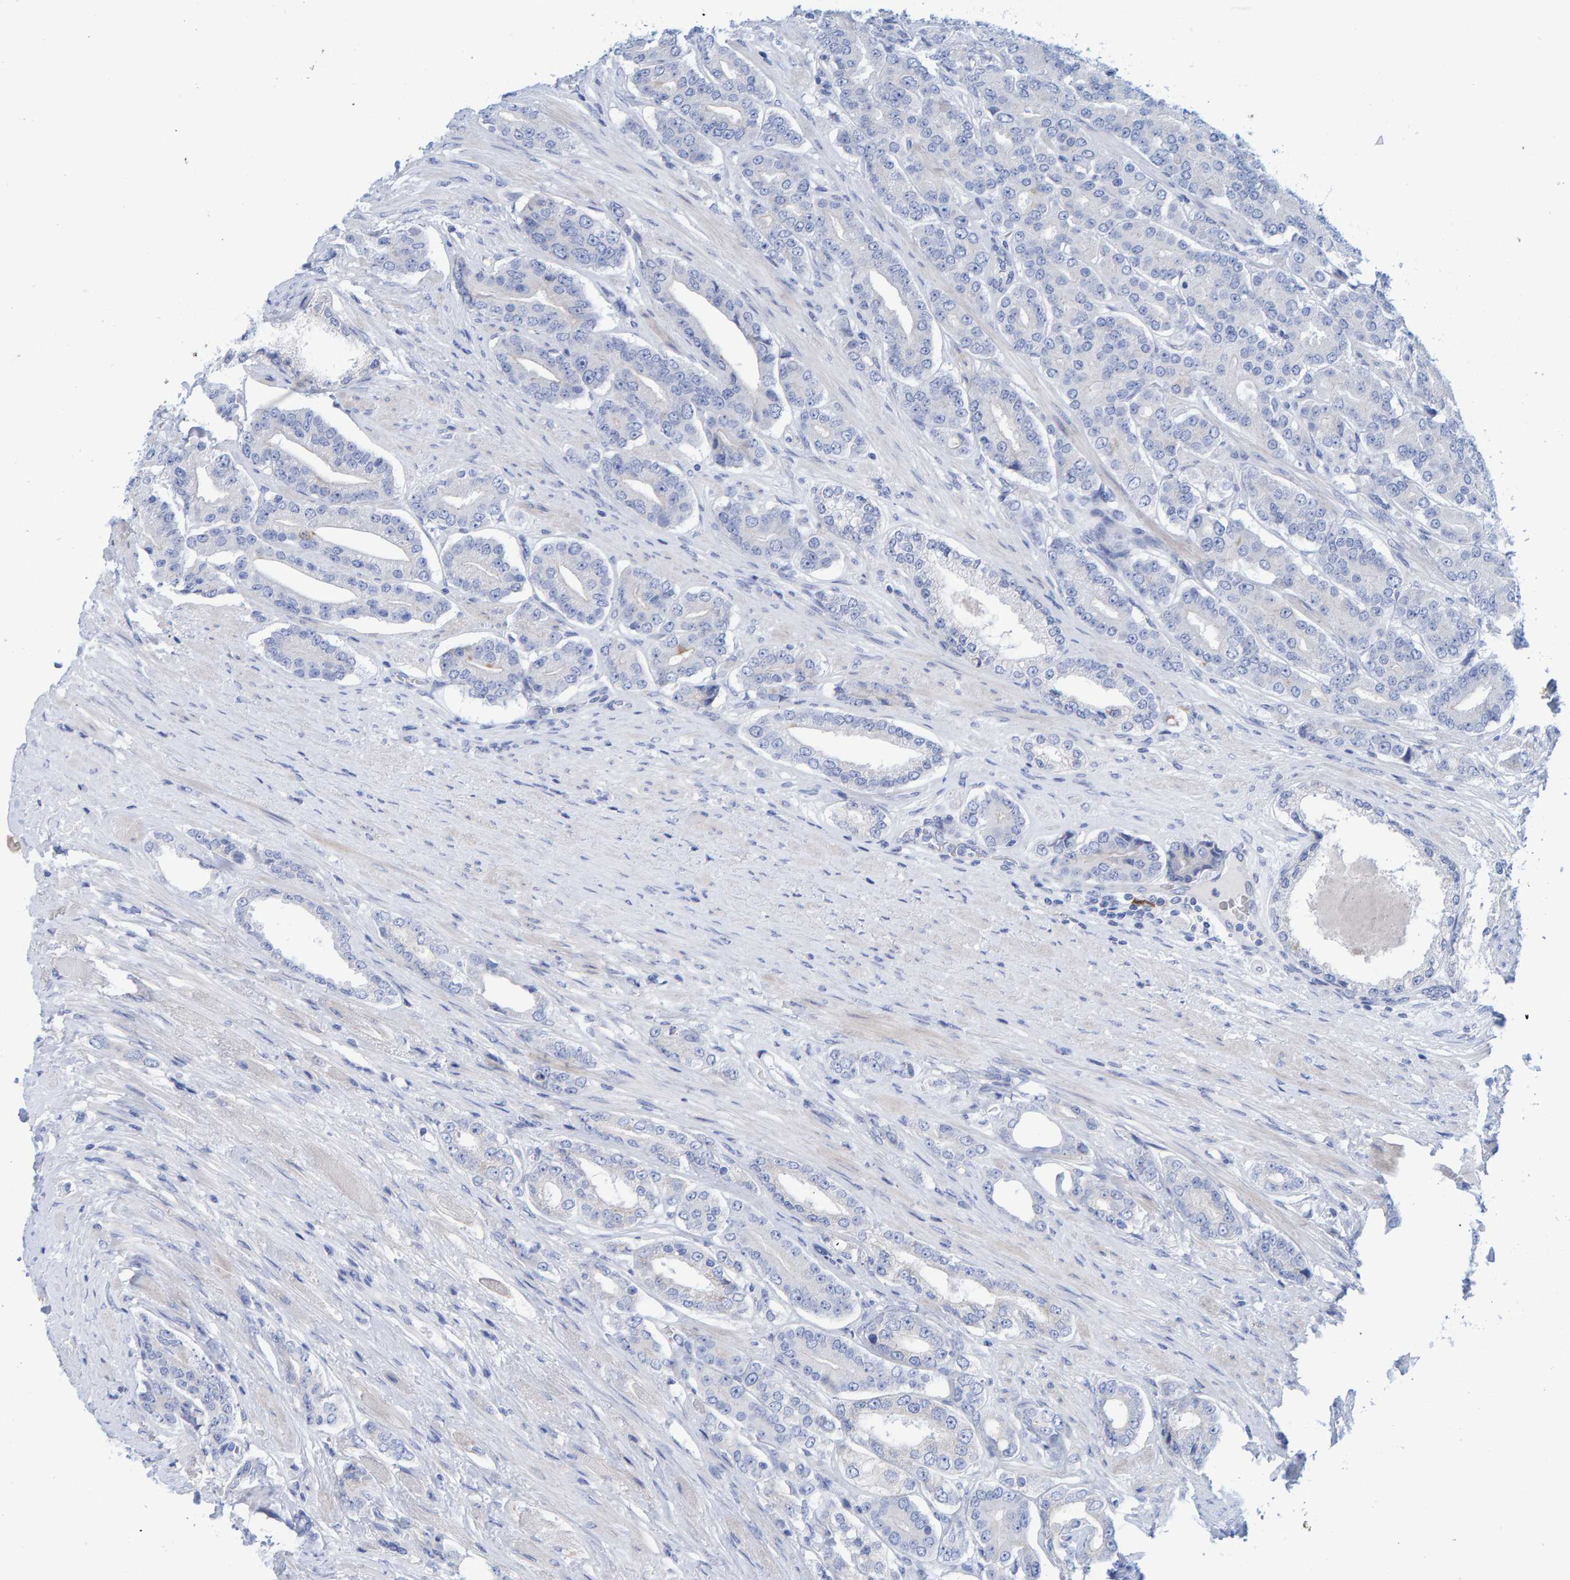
{"staining": {"intensity": "negative", "quantity": "none", "location": "none"}, "tissue": "prostate cancer", "cell_type": "Tumor cells", "image_type": "cancer", "snomed": [{"axis": "morphology", "description": "Adenocarcinoma, High grade"}, {"axis": "topography", "description": "Prostate"}], "caption": "High power microscopy image of an immunohistochemistry image of adenocarcinoma (high-grade) (prostate), revealing no significant positivity in tumor cells.", "gene": "JAKMIP3", "patient": {"sex": "male", "age": 71}}